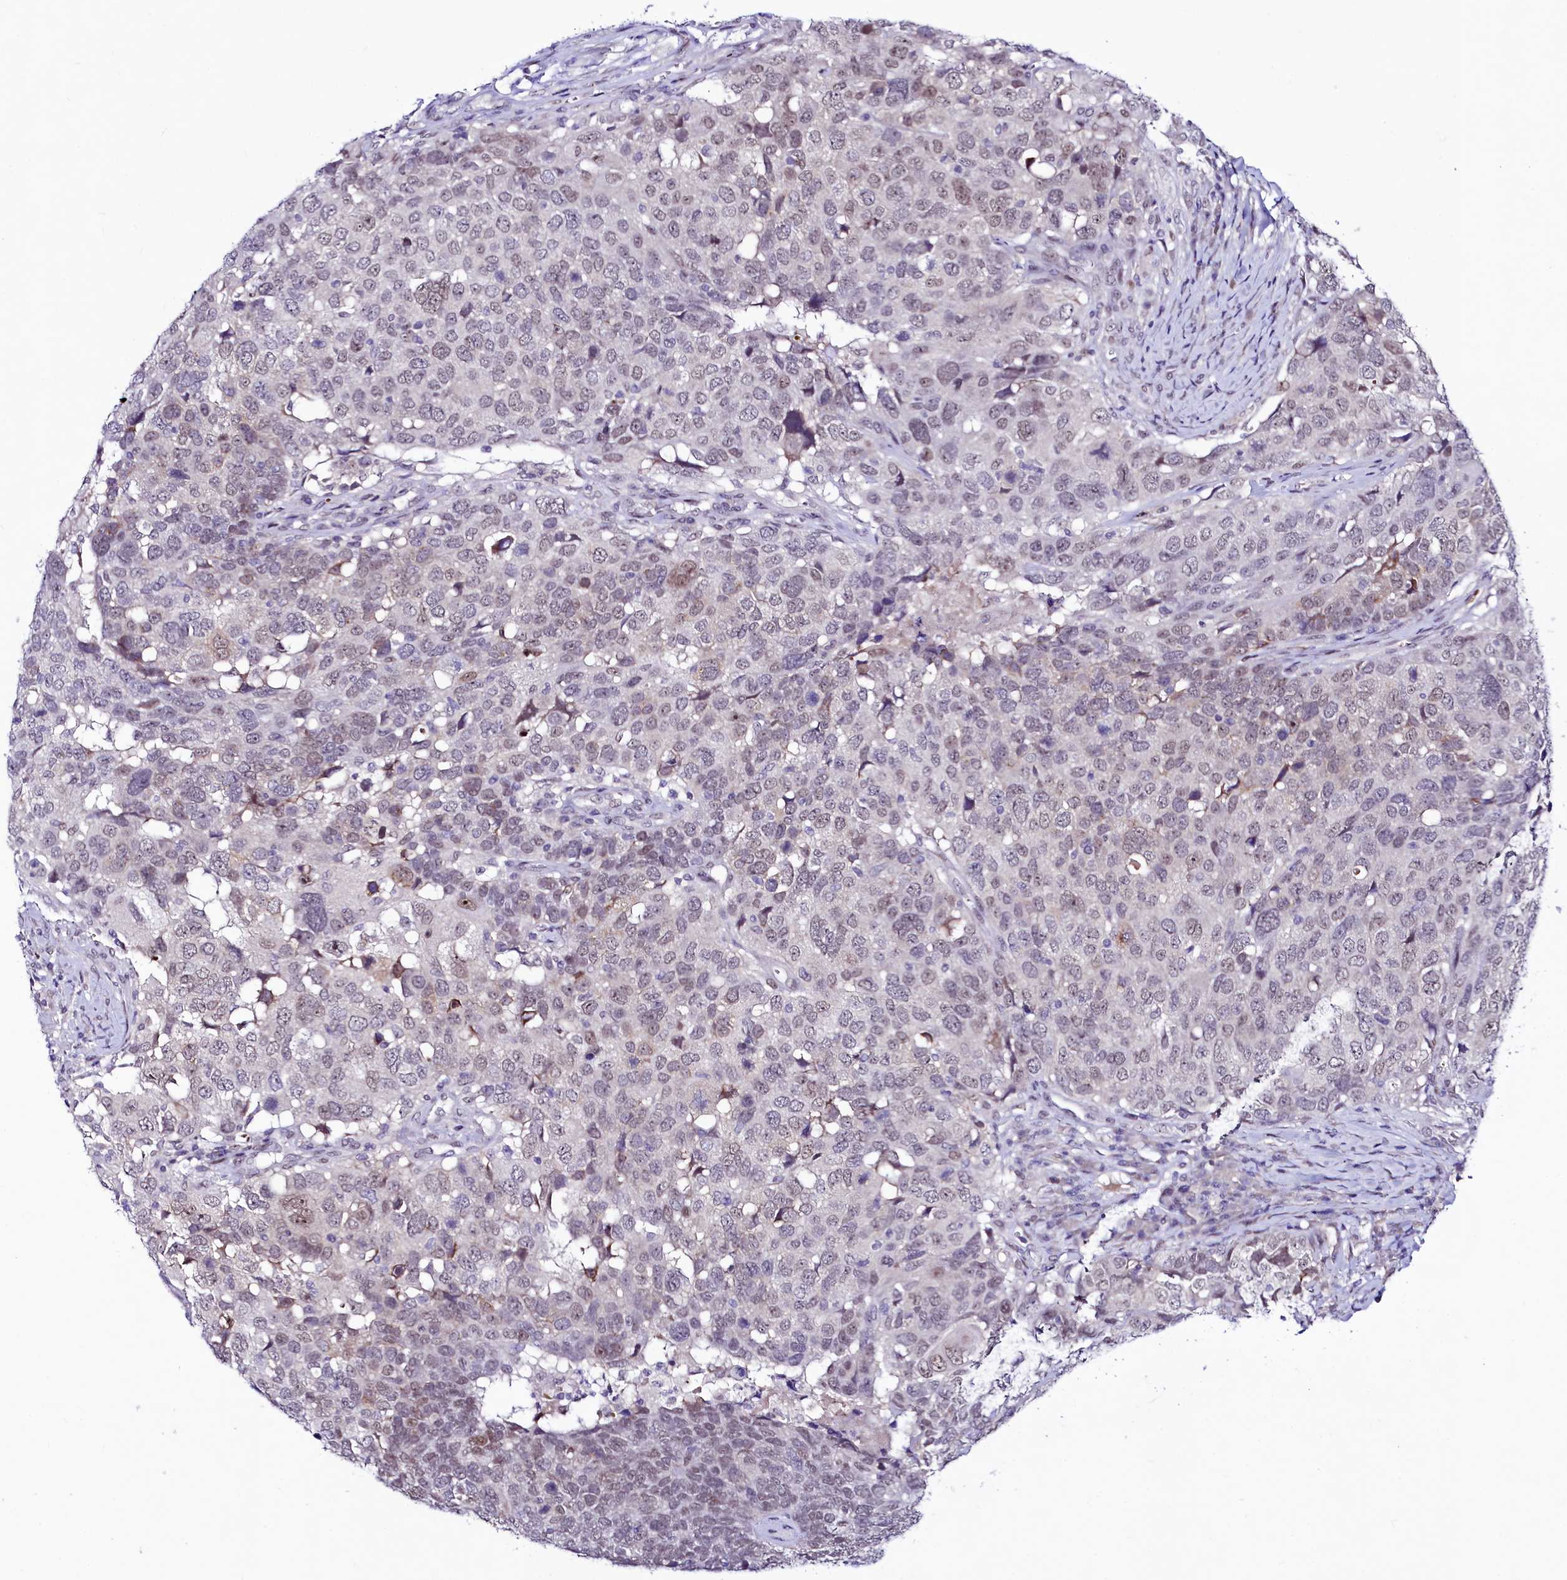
{"staining": {"intensity": "weak", "quantity": "25%-75%", "location": "nuclear"}, "tissue": "head and neck cancer", "cell_type": "Tumor cells", "image_type": "cancer", "snomed": [{"axis": "morphology", "description": "Squamous cell carcinoma, NOS"}, {"axis": "topography", "description": "Head-Neck"}], "caption": "Tumor cells reveal low levels of weak nuclear staining in approximately 25%-75% of cells in head and neck cancer (squamous cell carcinoma). The protein is stained brown, and the nuclei are stained in blue (DAB (3,3'-diaminobenzidine) IHC with brightfield microscopy, high magnification).", "gene": "LEUTX", "patient": {"sex": "male", "age": 66}}